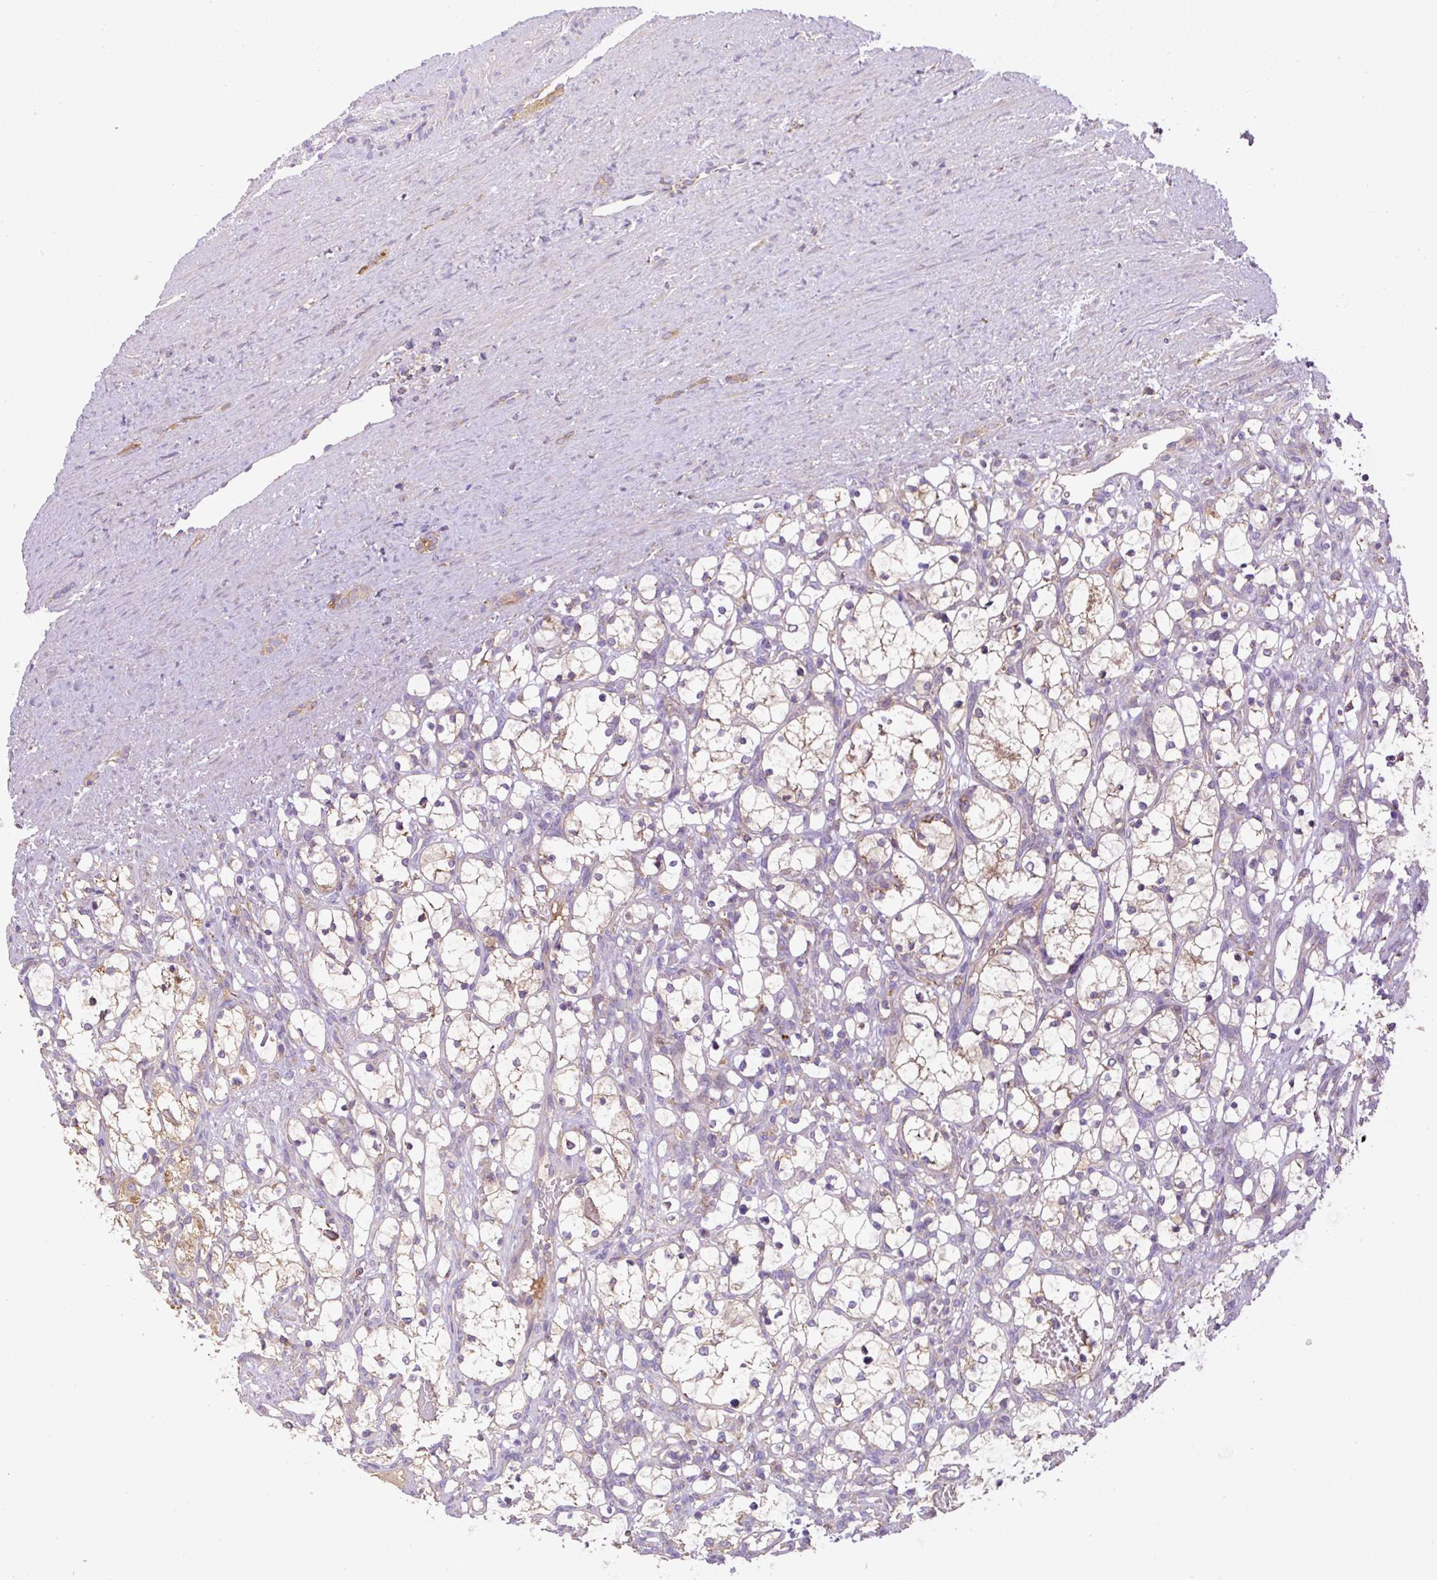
{"staining": {"intensity": "weak", "quantity": "<25%", "location": "cytoplasmic/membranous"}, "tissue": "renal cancer", "cell_type": "Tumor cells", "image_type": "cancer", "snomed": [{"axis": "morphology", "description": "Adenocarcinoma, NOS"}, {"axis": "topography", "description": "Kidney"}], "caption": "Protein analysis of renal adenocarcinoma reveals no significant staining in tumor cells. Nuclei are stained in blue.", "gene": "DAPK1", "patient": {"sex": "female", "age": 69}}